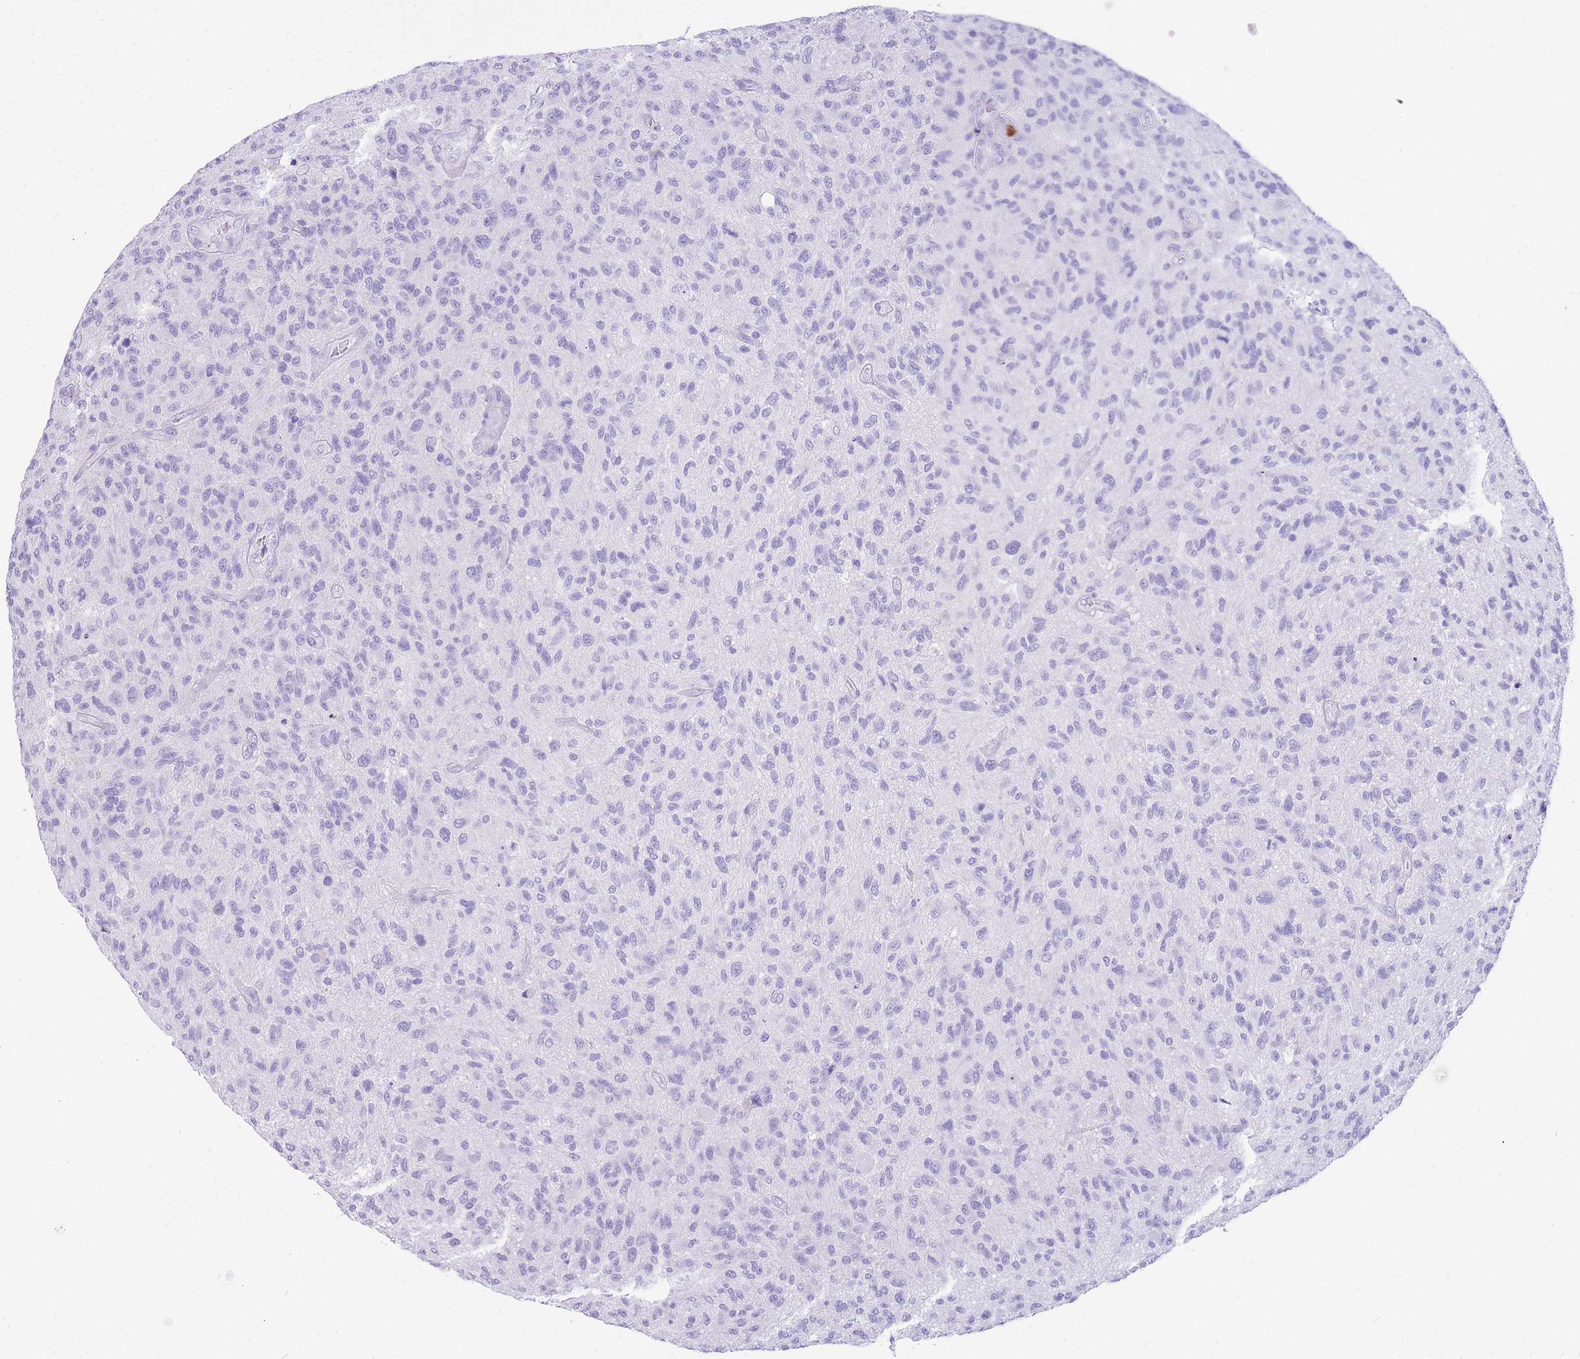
{"staining": {"intensity": "negative", "quantity": "none", "location": "none"}, "tissue": "glioma", "cell_type": "Tumor cells", "image_type": "cancer", "snomed": [{"axis": "morphology", "description": "Glioma, malignant, High grade"}, {"axis": "topography", "description": "Brain"}], "caption": "Immunohistochemistry histopathology image of human glioma stained for a protein (brown), which demonstrates no staining in tumor cells.", "gene": "TPSAB1", "patient": {"sex": "male", "age": 47}}